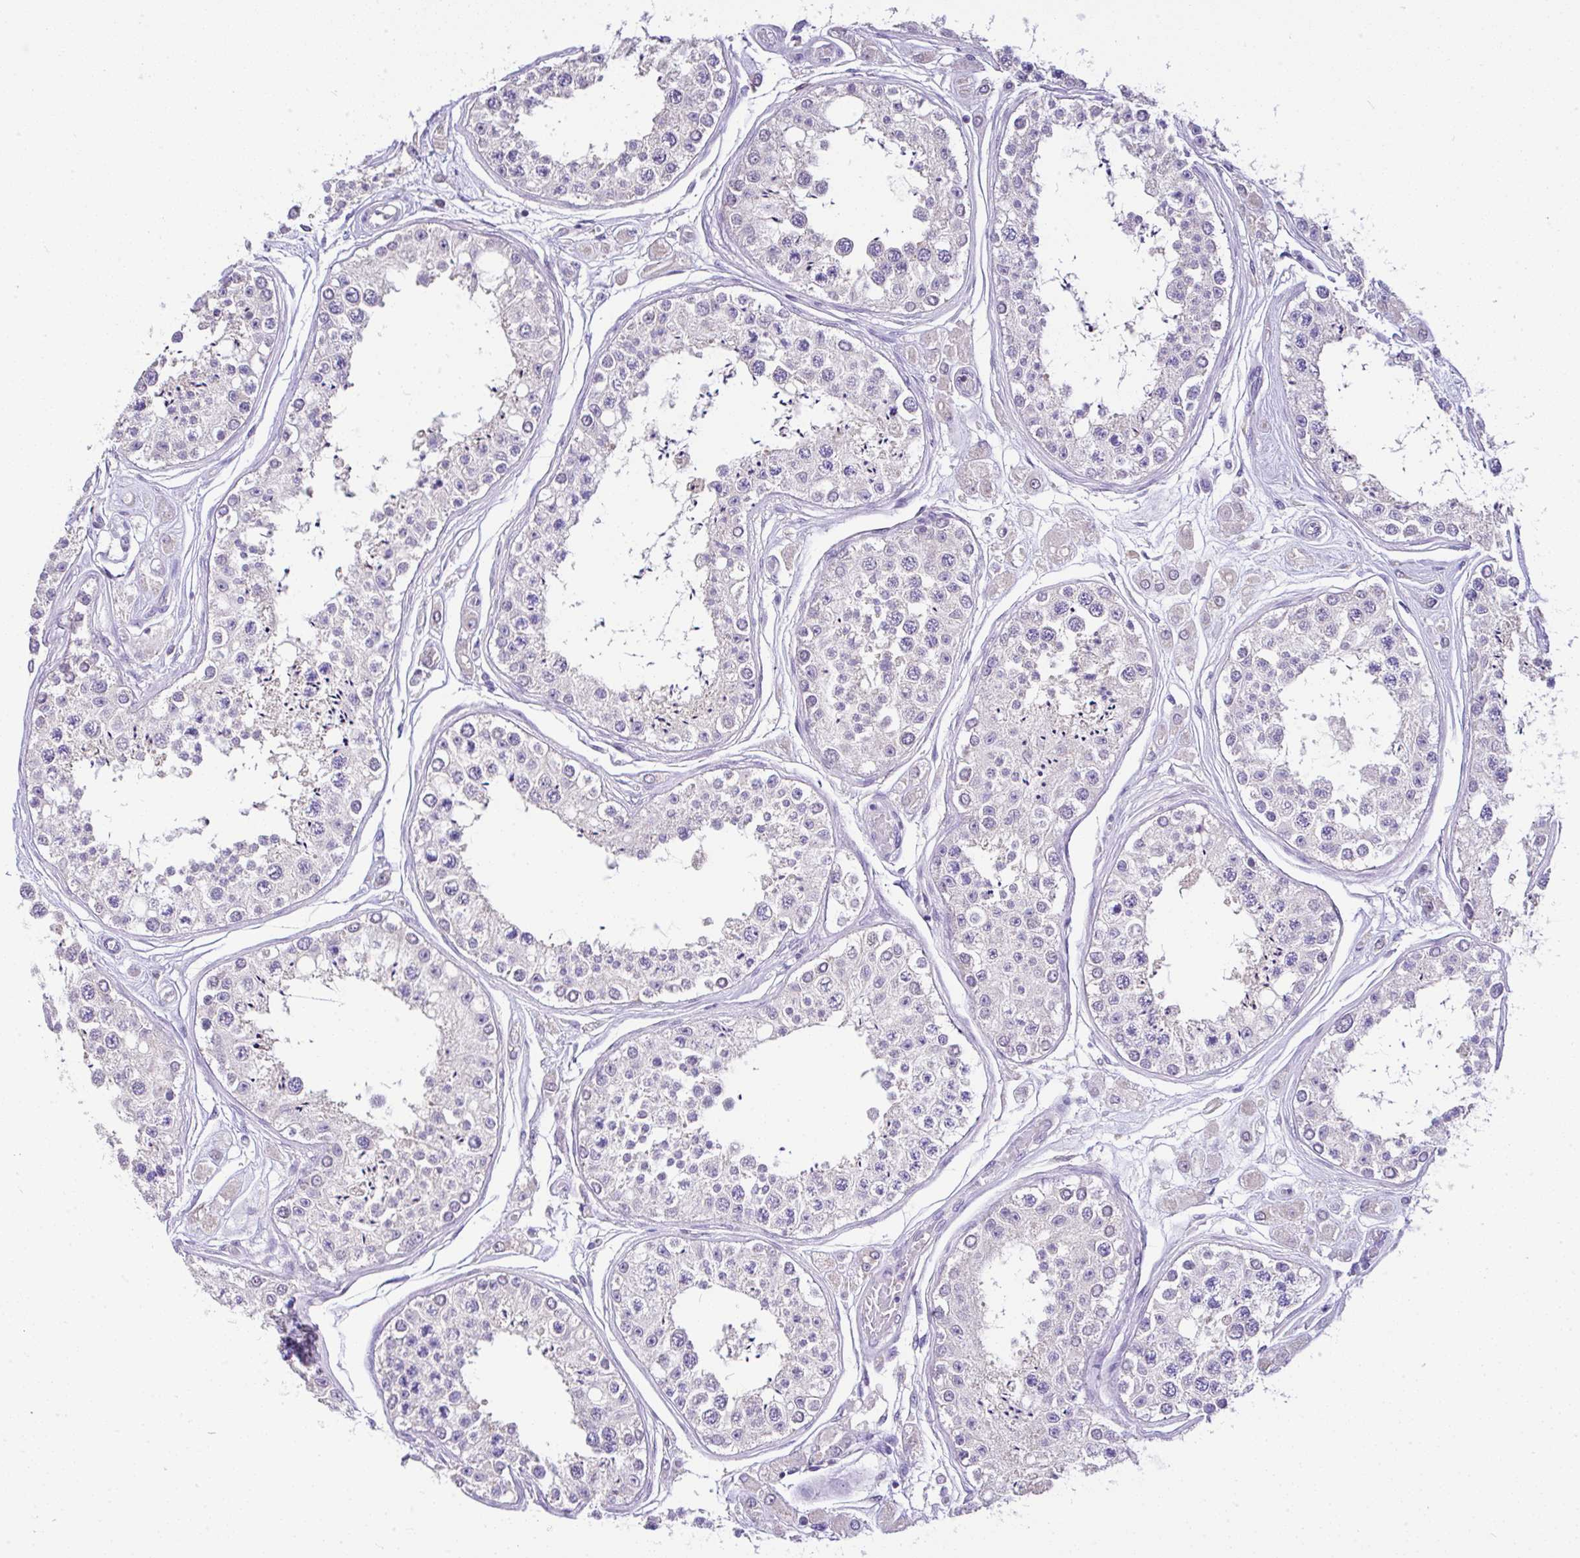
{"staining": {"intensity": "negative", "quantity": "none", "location": "none"}, "tissue": "testis", "cell_type": "Cells in seminiferous ducts", "image_type": "normal", "snomed": [{"axis": "morphology", "description": "Normal tissue, NOS"}, {"axis": "topography", "description": "Testis"}], "caption": "IHC of normal human testis exhibits no staining in cells in seminiferous ducts.", "gene": "CTU1", "patient": {"sex": "male", "age": 25}}